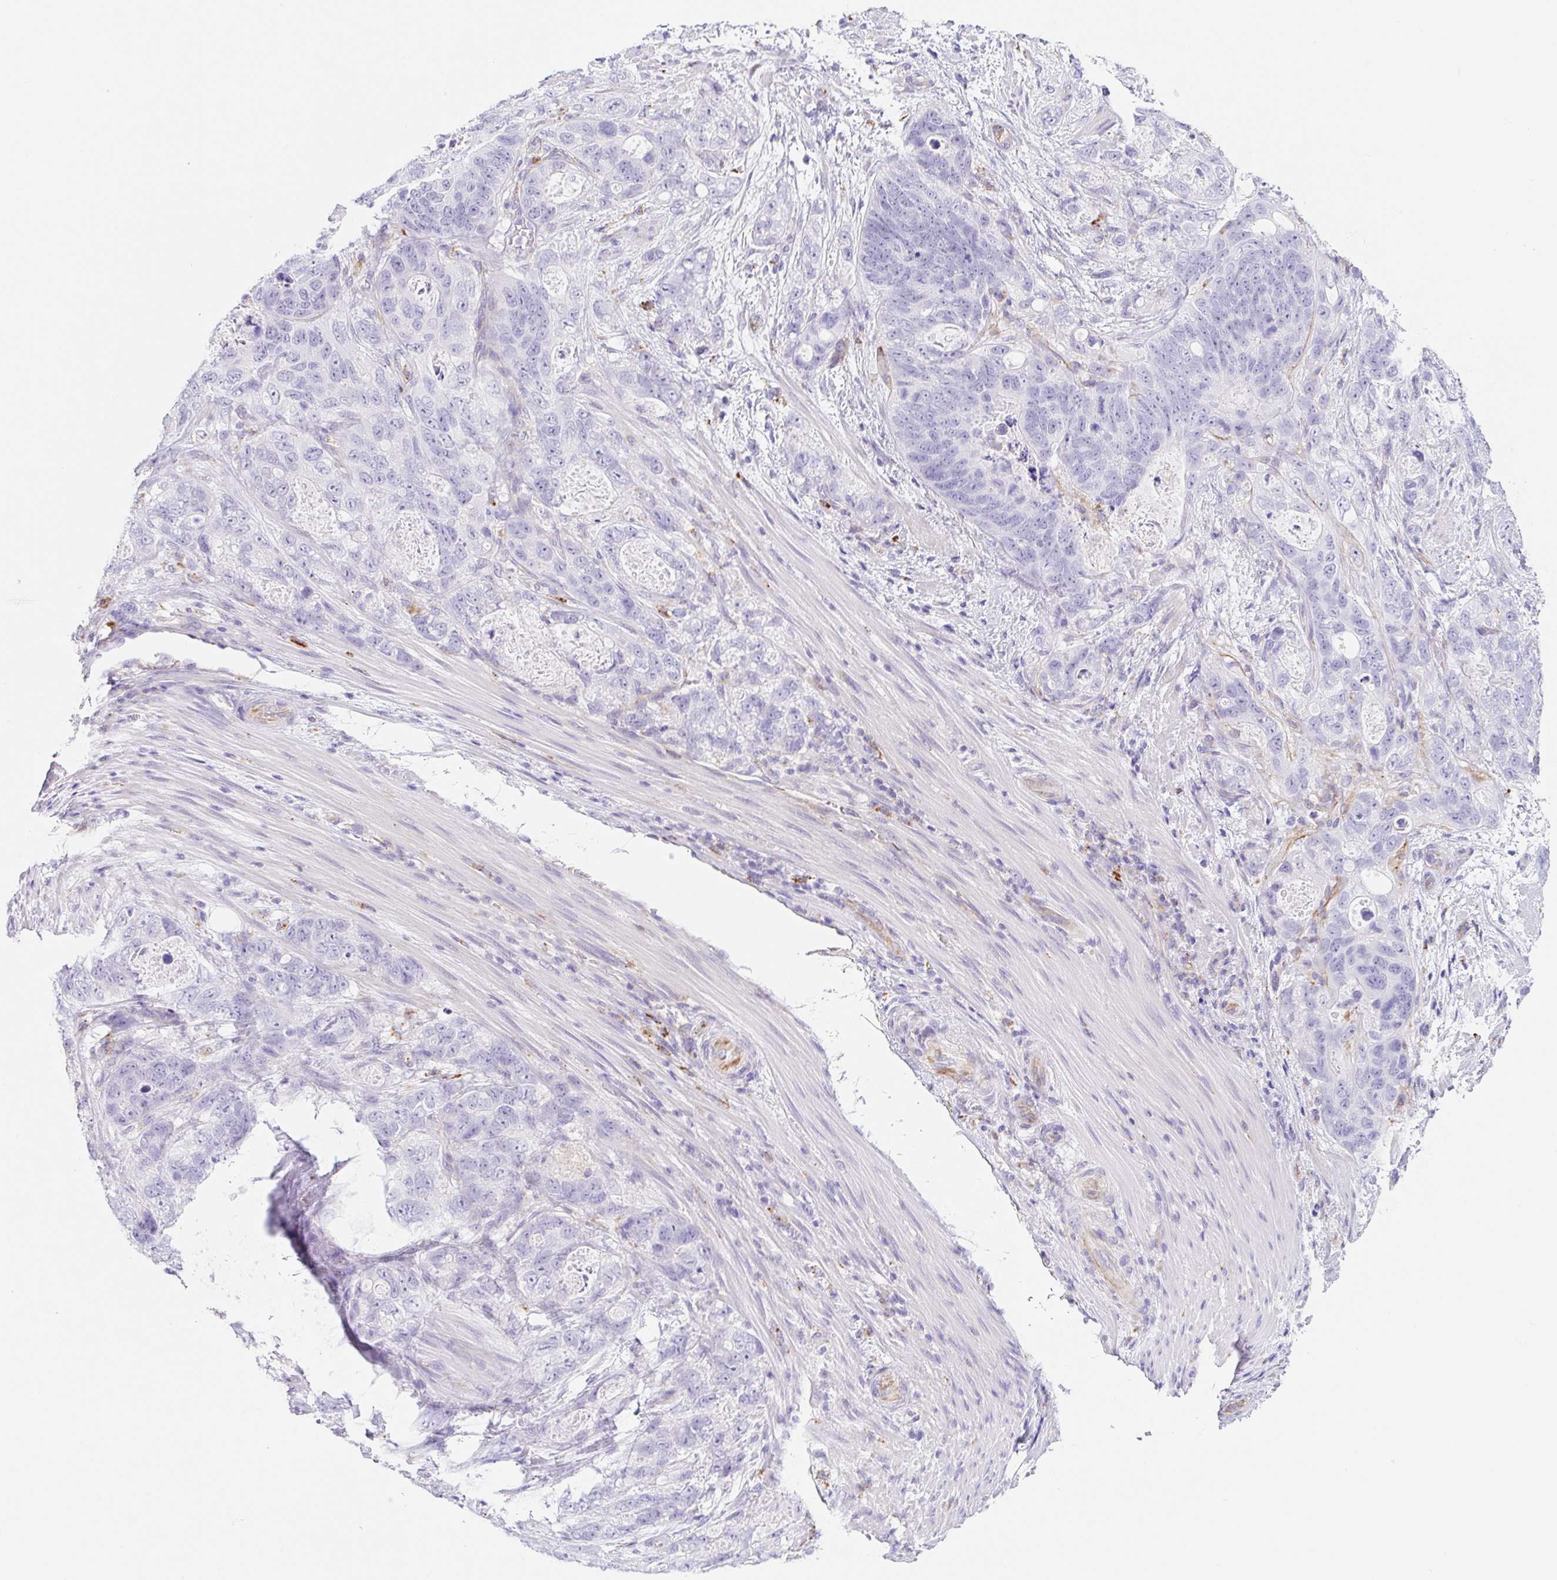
{"staining": {"intensity": "negative", "quantity": "none", "location": "none"}, "tissue": "stomach cancer", "cell_type": "Tumor cells", "image_type": "cancer", "snomed": [{"axis": "morphology", "description": "Normal tissue, NOS"}, {"axis": "morphology", "description": "Adenocarcinoma, NOS"}, {"axis": "topography", "description": "Stomach"}], "caption": "This is an immunohistochemistry (IHC) histopathology image of human stomach cancer. There is no expression in tumor cells.", "gene": "DKK4", "patient": {"sex": "female", "age": 89}}